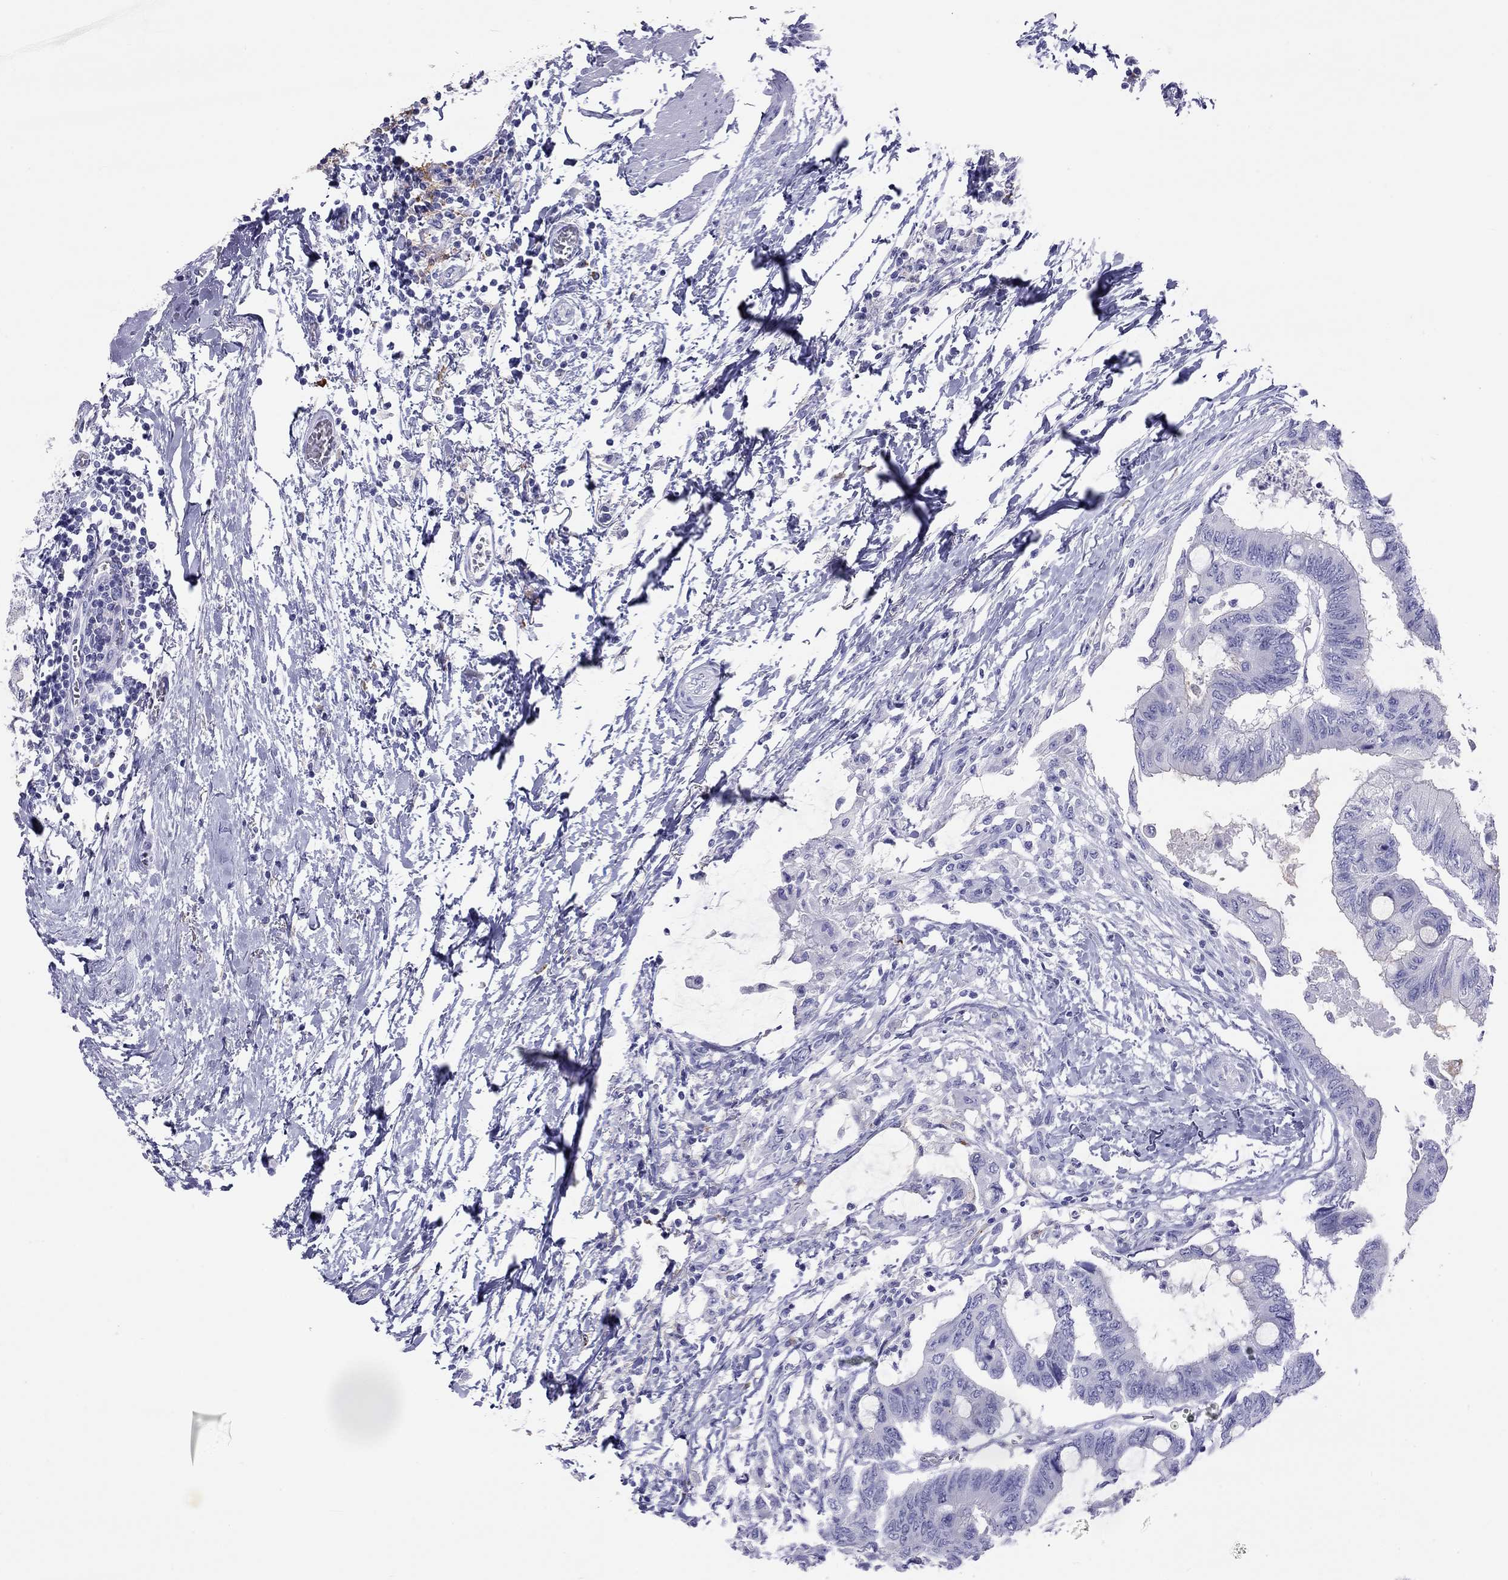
{"staining": {"intensity": "negative", "quantity": "none", "location": "none"}, "tissue": "colorectal cancer", "cell_type": "Tumor cells", "image_type": "cancer", "snomed": [{"axis": "morphology", "description": "Normal tissue, NOS"}, {"axis": "morphology", "description": "Adenocarcinoma, NOS"}, {"axis": "topography", "description": "Rectum"}, {"axis": "topography", "description": "Peripheral nerve tissue"}], "caption": "Tumor cells are negative for protein expression in human colorectal adenocarcinoma.", "gene": "HLA-DQB2", "patient": {"sex": "male", "age": 92}}